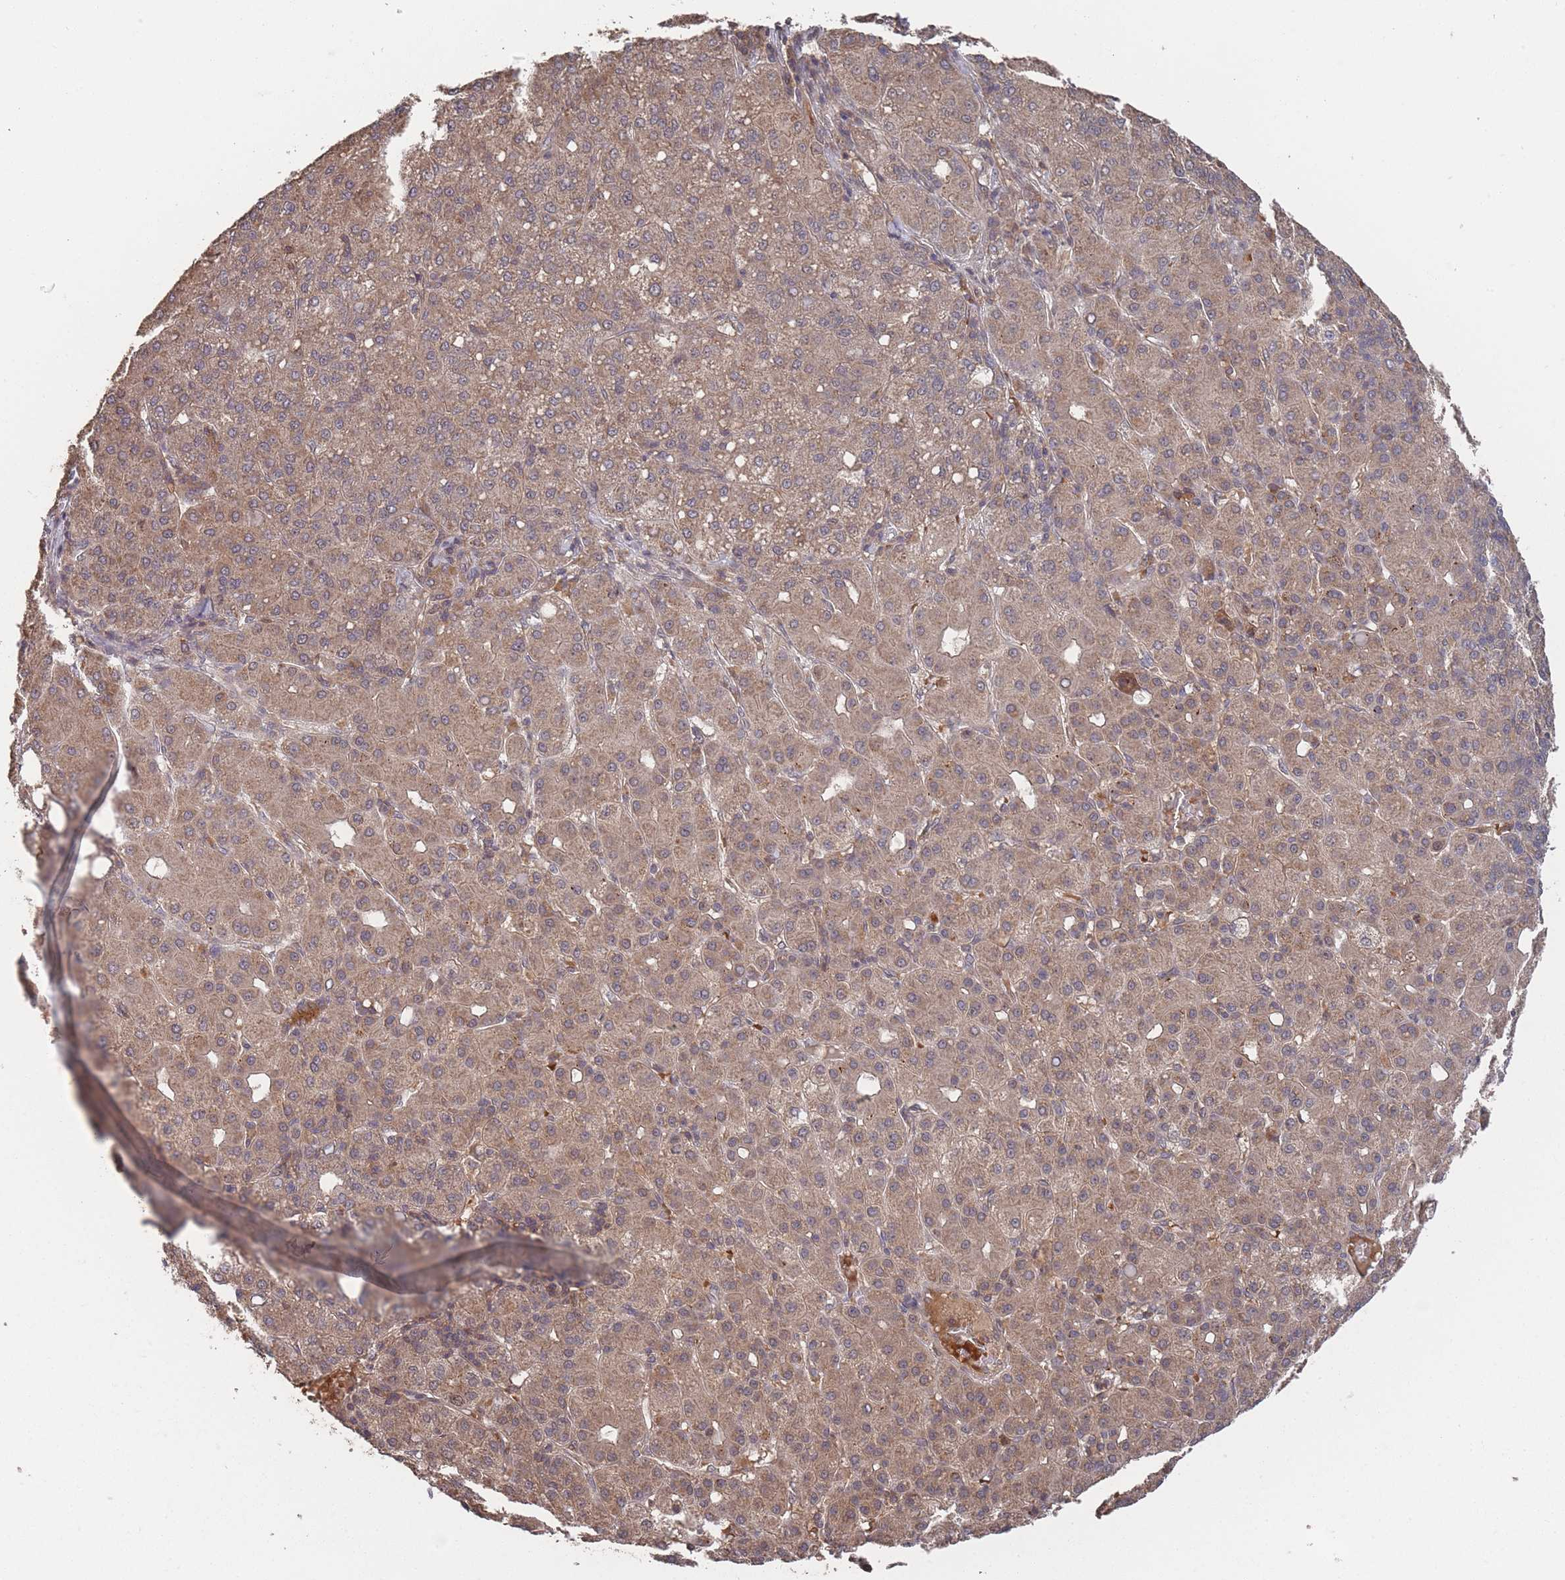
{"staining": {"intensity": "moderate", "quantity": ">75%", "location": "cytoplasmic/membranous"}, "tissue": "liver cancer", "cell_type": "Tumor cells", "image_type": "cancer", "snomed": [{"axis": "morphology", "description": "Carcinoma, Hepatocellular, NOS"}, {"axis": "topography", "description": "Liver"}], "caption": "Liver hepatocellular carcinoma tissue displays moderate cytoplasmic/membranous expression in approximately >75% of tumor cells", "gene": "SF3B1", "patient": {"sex": "male", "age": 65}}